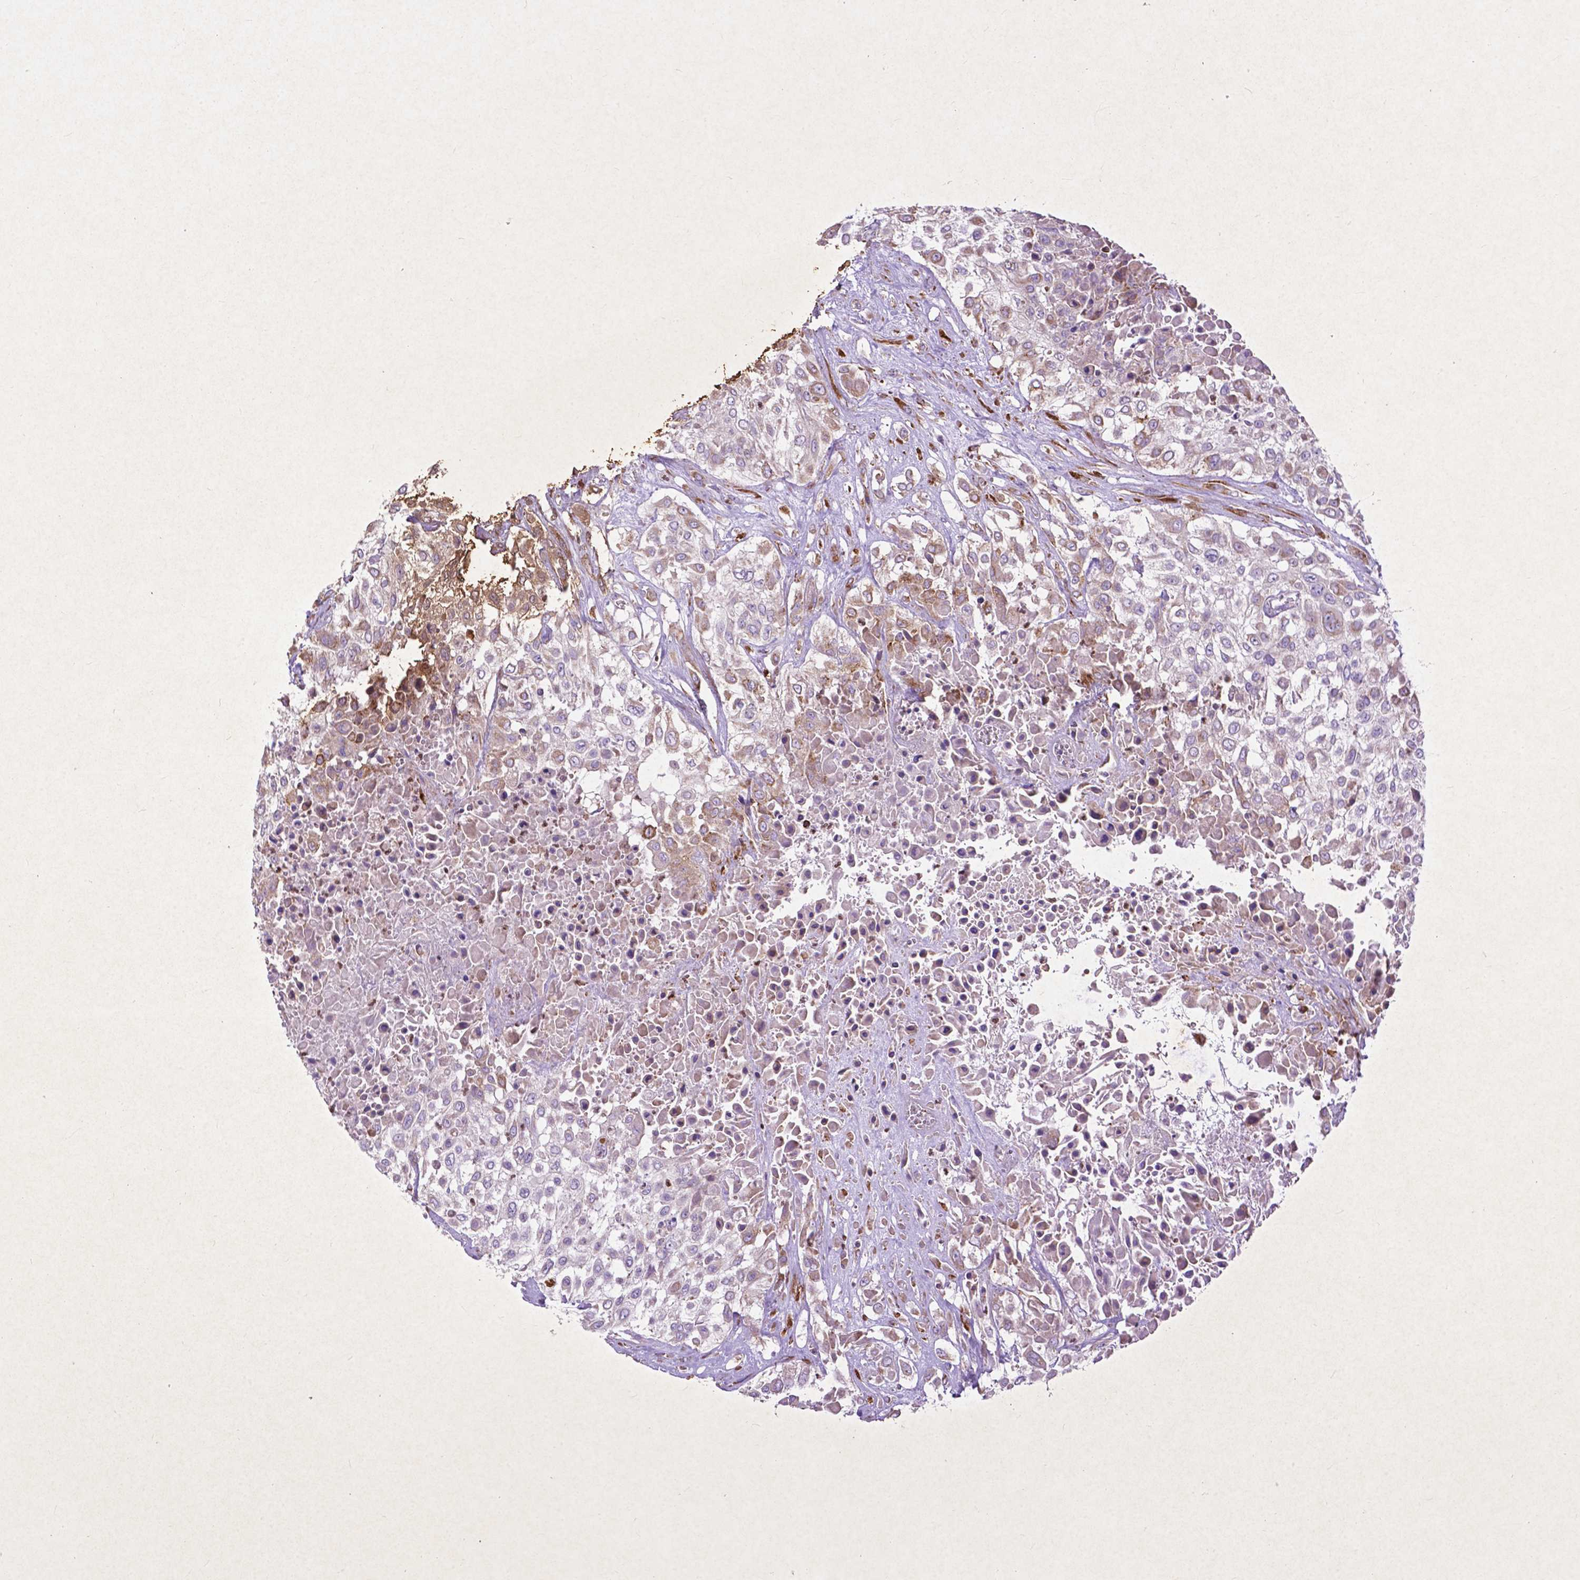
{"staining": {"intensity": "weak", "quantity": "25%-75%", "location": "cytoplasmic/membranous"}, "tissue": "urothelial cancer", "cell_type": "Tumor cells", "image_type": "cancer", "snomed": [{"axis": "morphology", "description": "Urothelial carcinoma, High grade"}, {"axis": "topography", "description": "Urinary bladder"}], "caption": "A micrograph of human high-grade urothelial carcinoma stained for a protein reveals weak cytoplasmic/membranous brown staining in tumor cells. (DAB (3,3'-diaminobenzidine) = brown stain, brightfield microscopy at high magnification).", "gene": "THEGL", "patient": {"sex": "male", "age": 57}}